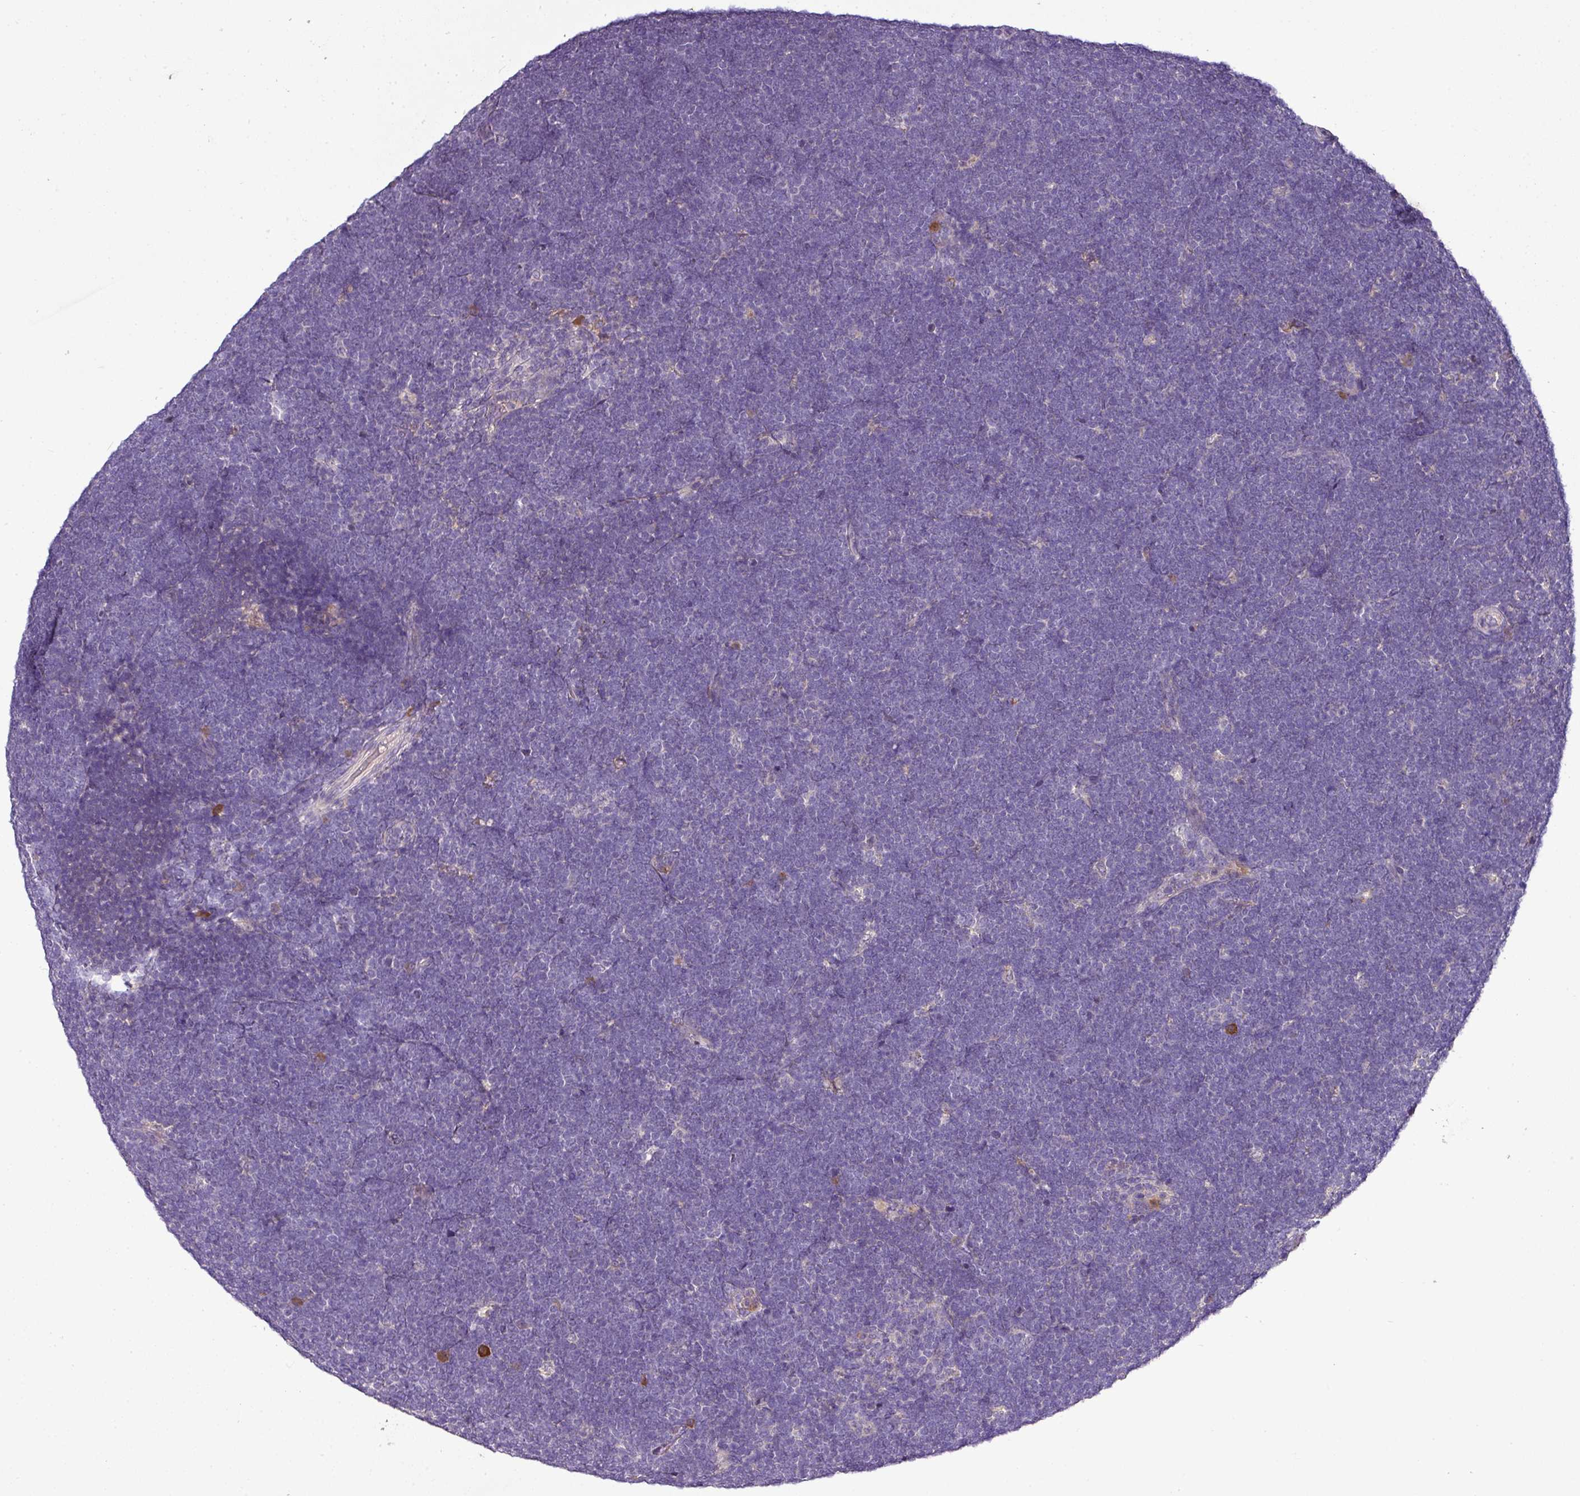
{"staining": {"intensity": "negative", "quantity": "none", "location": "none"}, "tissue": "lymphoma", "cell_type": "Tumor cells", "image_type": "cancer", "snomed": [{"axis": "morphology", "description": "Malignant lymphoma, non-Hodgkin's type, High grade"}, {"axis": "topography", "description": "Lymph node"}], "caption": "The IHC photomicrograph has no significant staining in tumor cells of malignant lymphoma, non-Hodgkin's type (high-grade) tissue.", "gene": "CAB39L", "patient": {"sex": "male", "age": 13}}